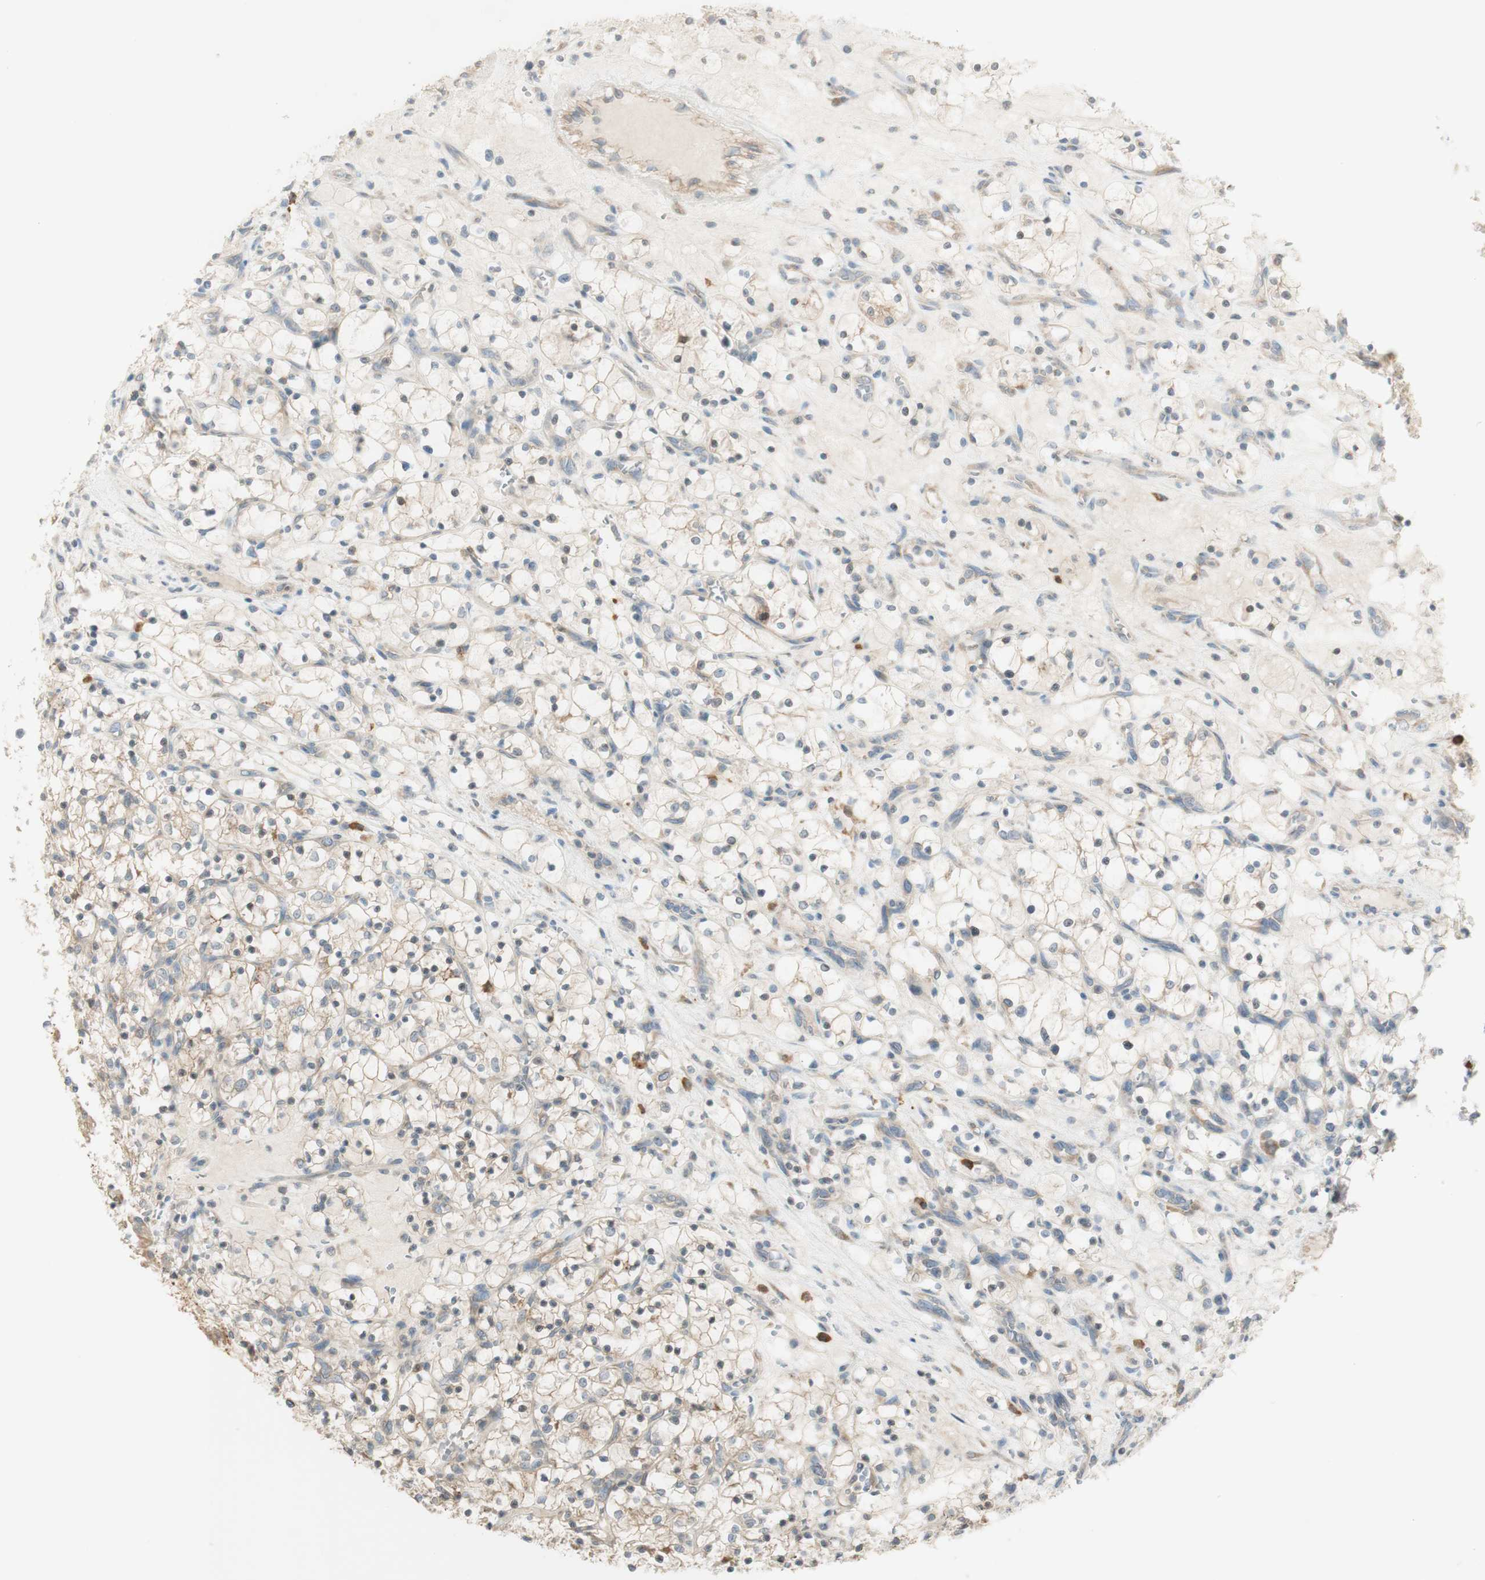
{"staining": {"intensity": "weak", "quantity": "25%-75%", "location": "cytoplasmic/membranous"}, "tissue": "renal cancer", "cell_type": "Tumor cells", "image_type": "cancer", "snomed": [{"axis": "morphology", "description": "Adenocarcinoma, NOS"}, {"axis": "topography", "description": "Kidney"}], "caption": "Adenocarcinoma (renal) stained for a protein (brown) exhibits weak cytoplasmic/membranous positive staining in about 25%-75% of tumor cells.", "gene": "CLCN2", "patient": {"sex": "female", "age": 69}}